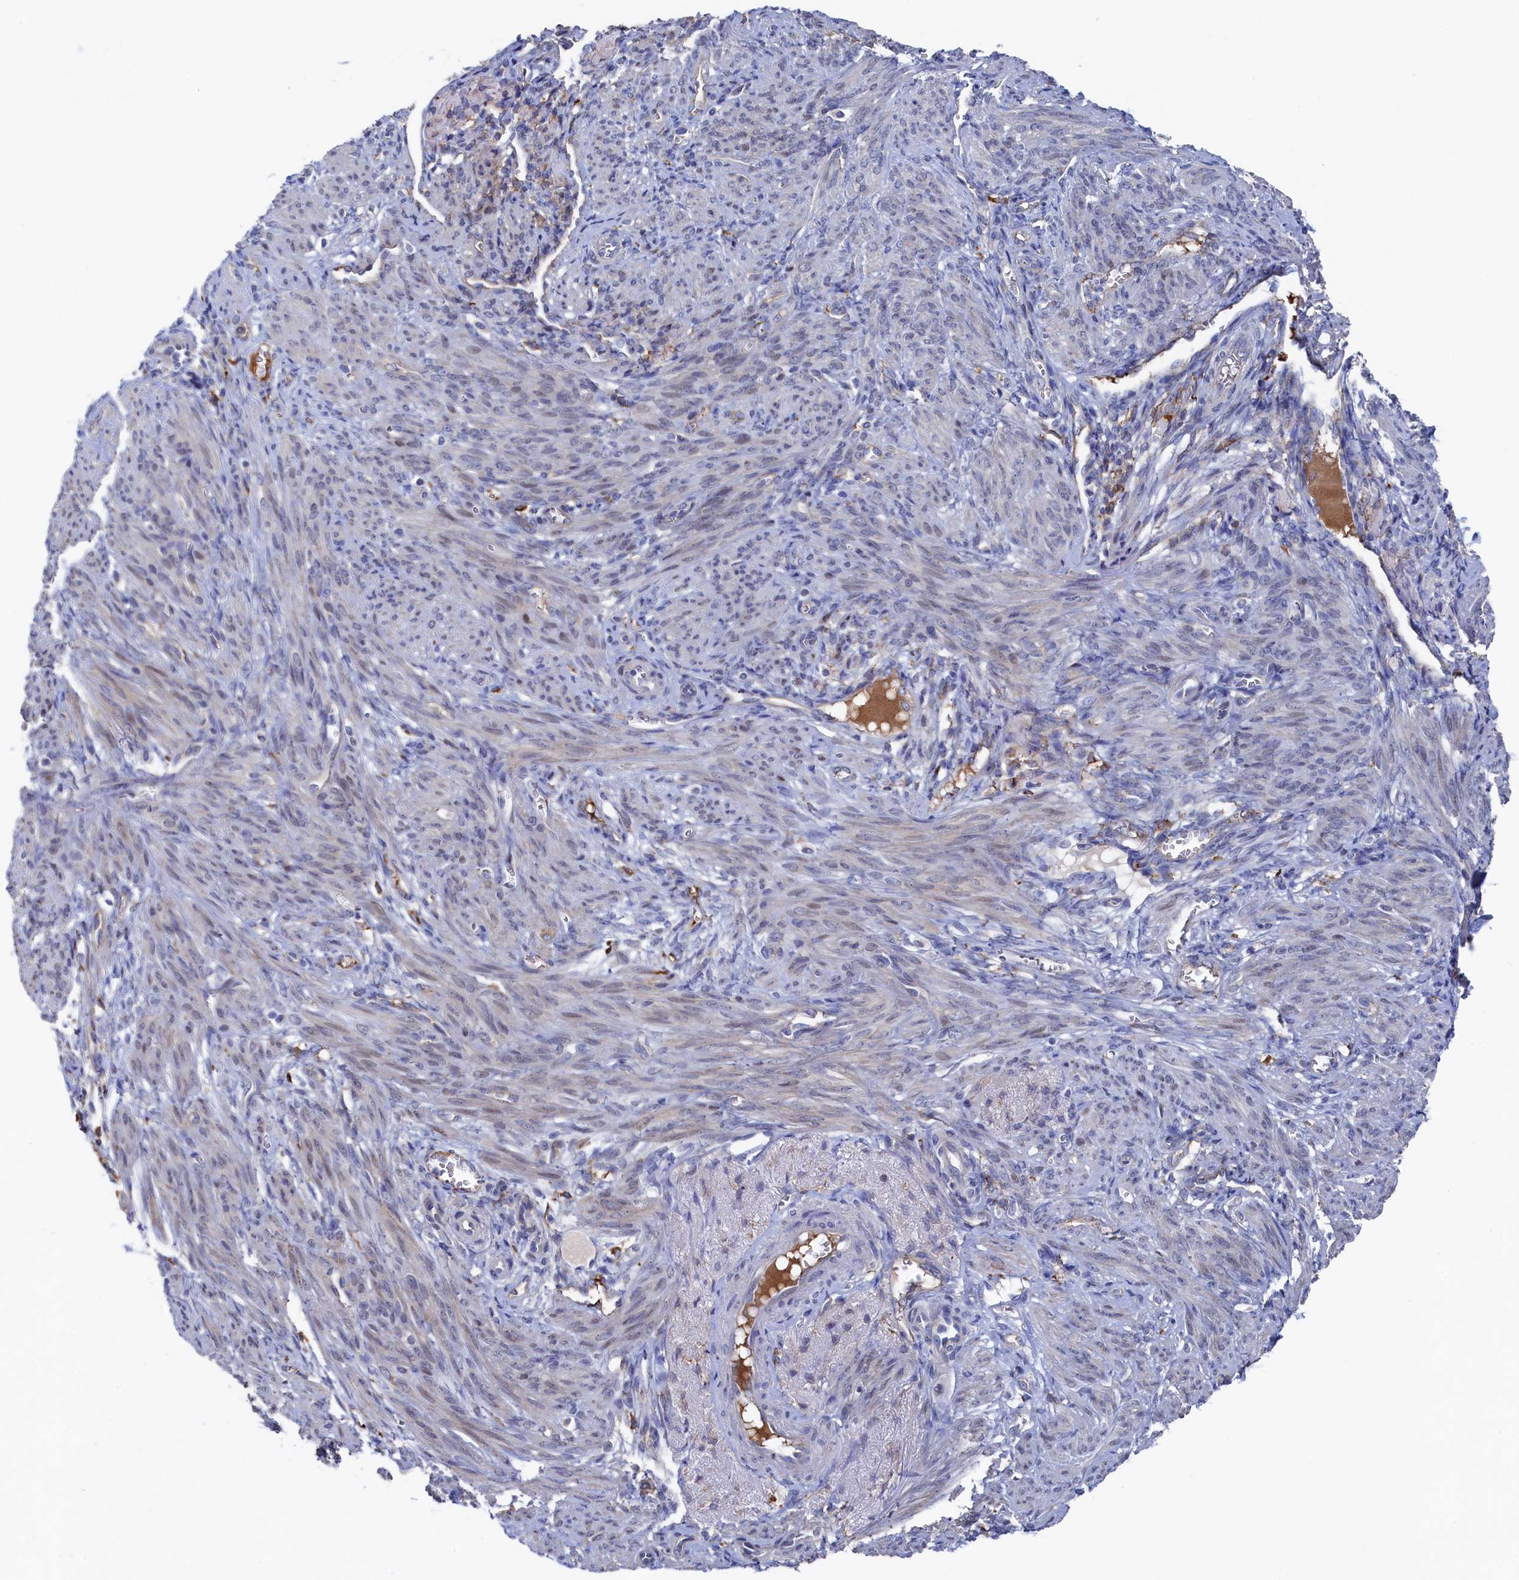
{"staining": {"intensity": "negative", "quantity": "none", "location": "none"}, "tissue": "smooth muscle", "cell_type": "Smooth muscle cells", "image_type": "normal", "snomed": [{"axis": "morphology", "description": "Normal tissue, NOS"}, {"axis": "topography", "description": "Smooth muscle"}], "caption": "Immunohistochemistry (IHC) micrograph of unremarkable smooth muscle: smooth muscle stained with DAB (3,3'-diaminobenzidine) exhibits no significant protein positivity in smooth muscle cells.", "gene": "C12orf73", "patient": {"sex": "female", "age": 39}}